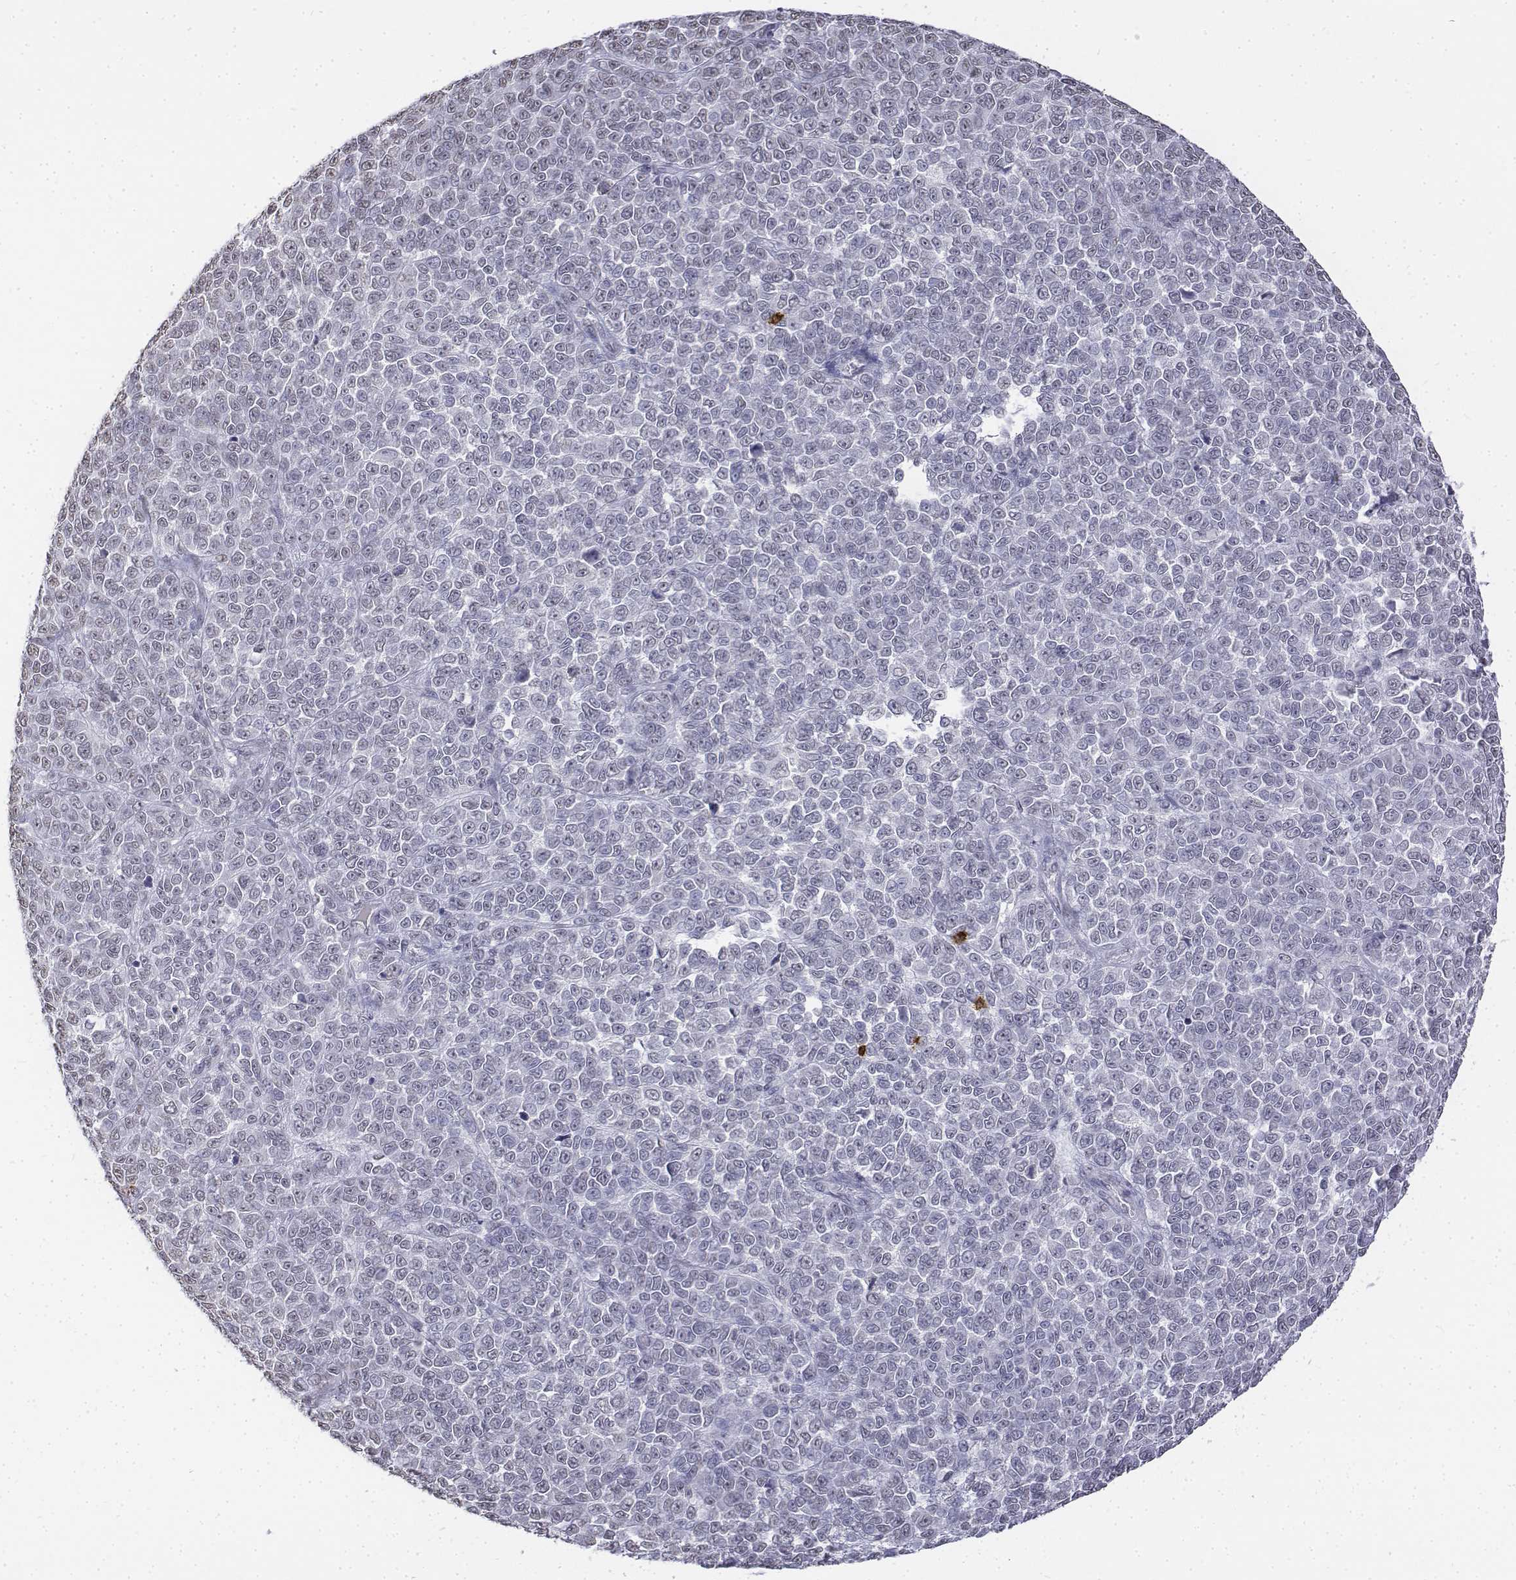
{"staining": {"intensity": "negative", "quantity": "none", "location": "none"}, "tissue": "melanoma", "cell_type": "Tumor cells", "image_type": "cancer", "snomed": [{"axis": "morphology", "description": "Malignant melanoma, NOS"}, {"axis": "topography", "description": "Skin"}], "caption": "The IHC image has no significant expression in tumor cells of melanoma tissue.", "gene": "CD3E", "patient": {"sex": "female", "age": 95}}